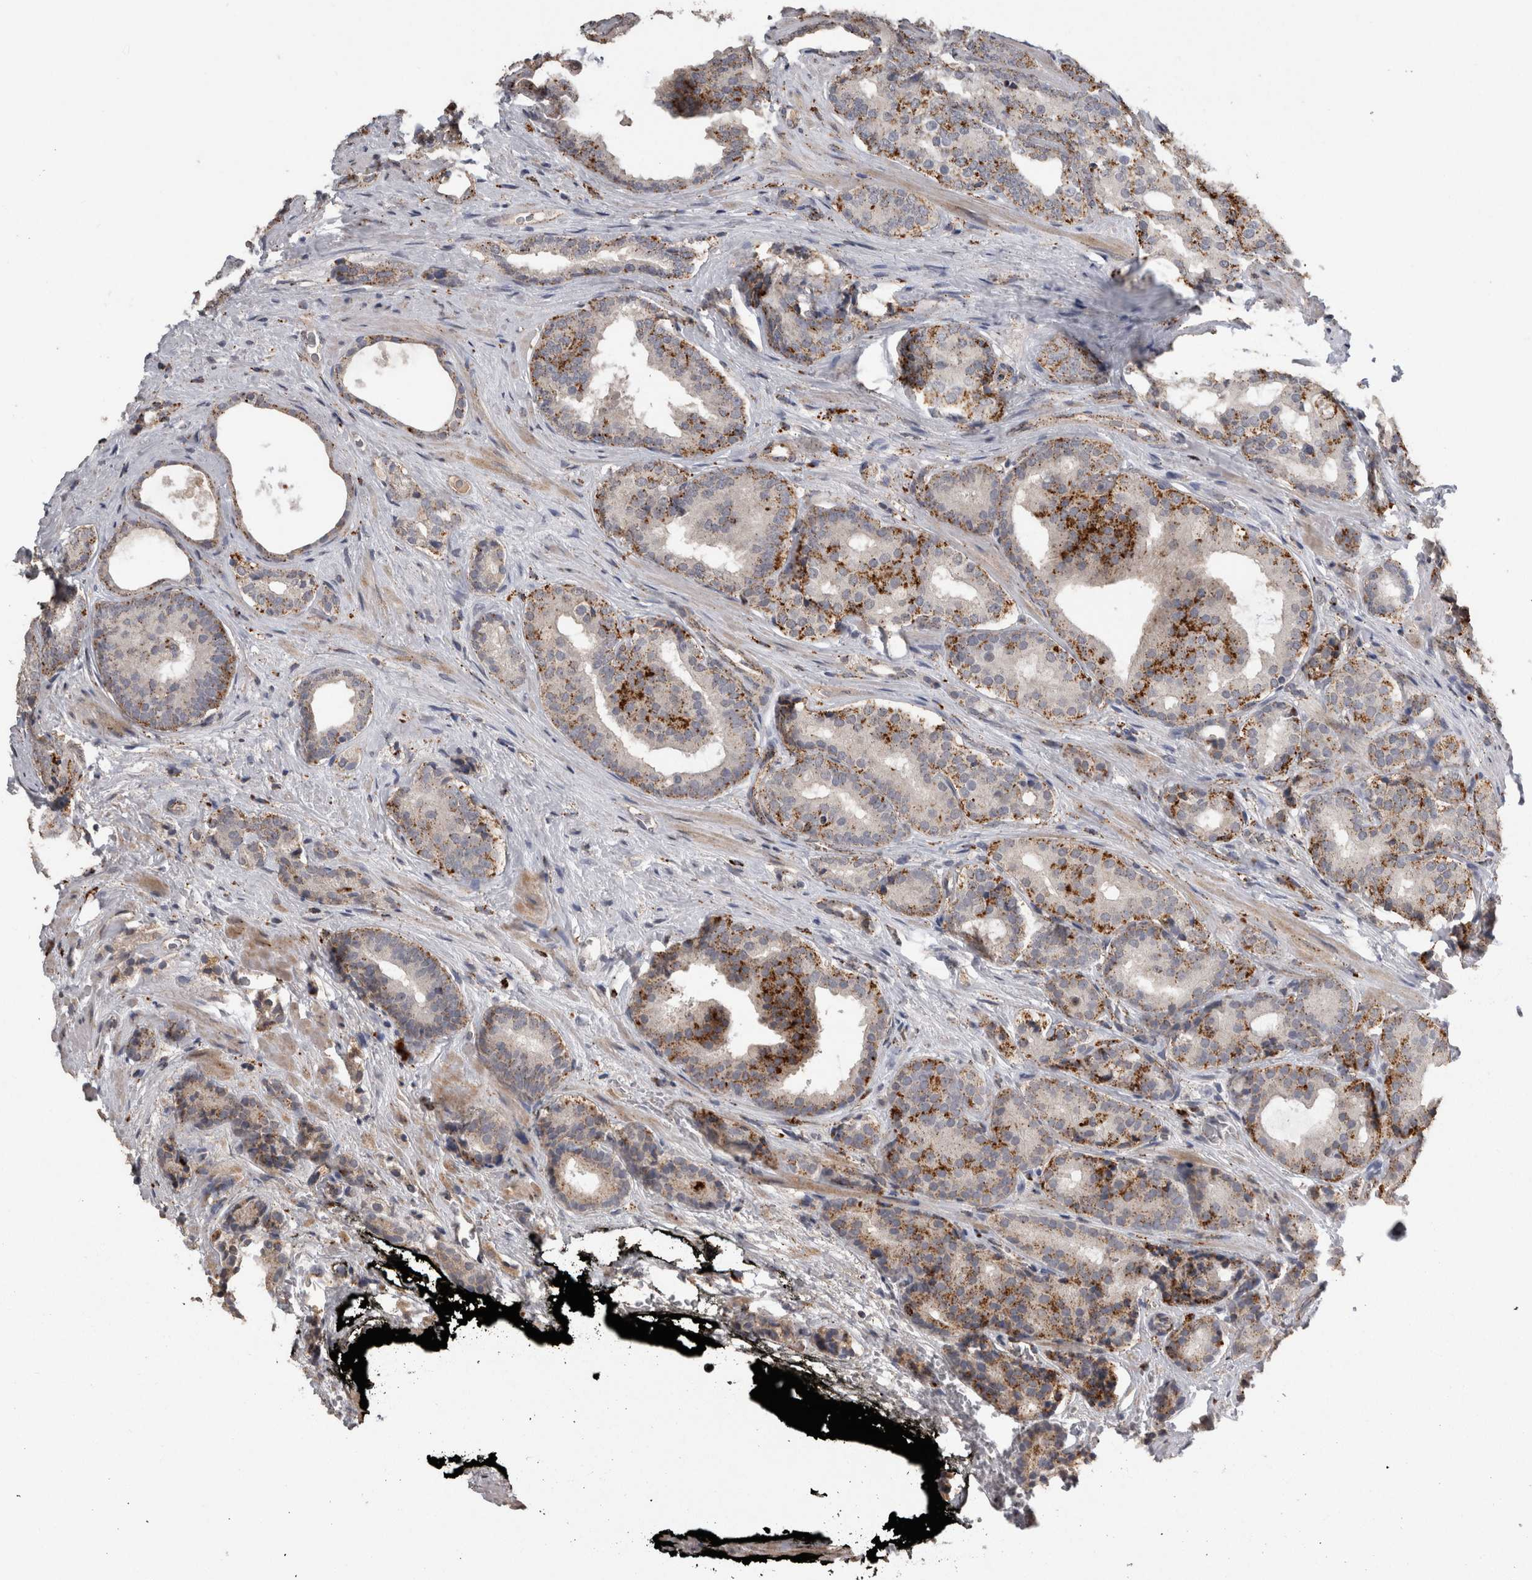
{"staining": {"intensity": "moderate", "quantity": ">75%", "location": "cytoplasmic/membranous"}, "tissue": "prostate cancer", "cell_type": "Tumor cells", "image_type": "cancer", "snomed": [{"axis": "morphology", "description": "Adenocarcinoma, High grade"}, {"axis": "topography", "description": "Prostate"}], "caption": "DAB (3,3'-diaminobenzidine) immunohistochemical staining of human prostate adenocarcinoma (high-grade) reveals moderate cytoplasmic/membranous protein staining in about >75% of tumor cells.", "gene": "CTSZ", "patient": {"sex": "male", "age": 71}}